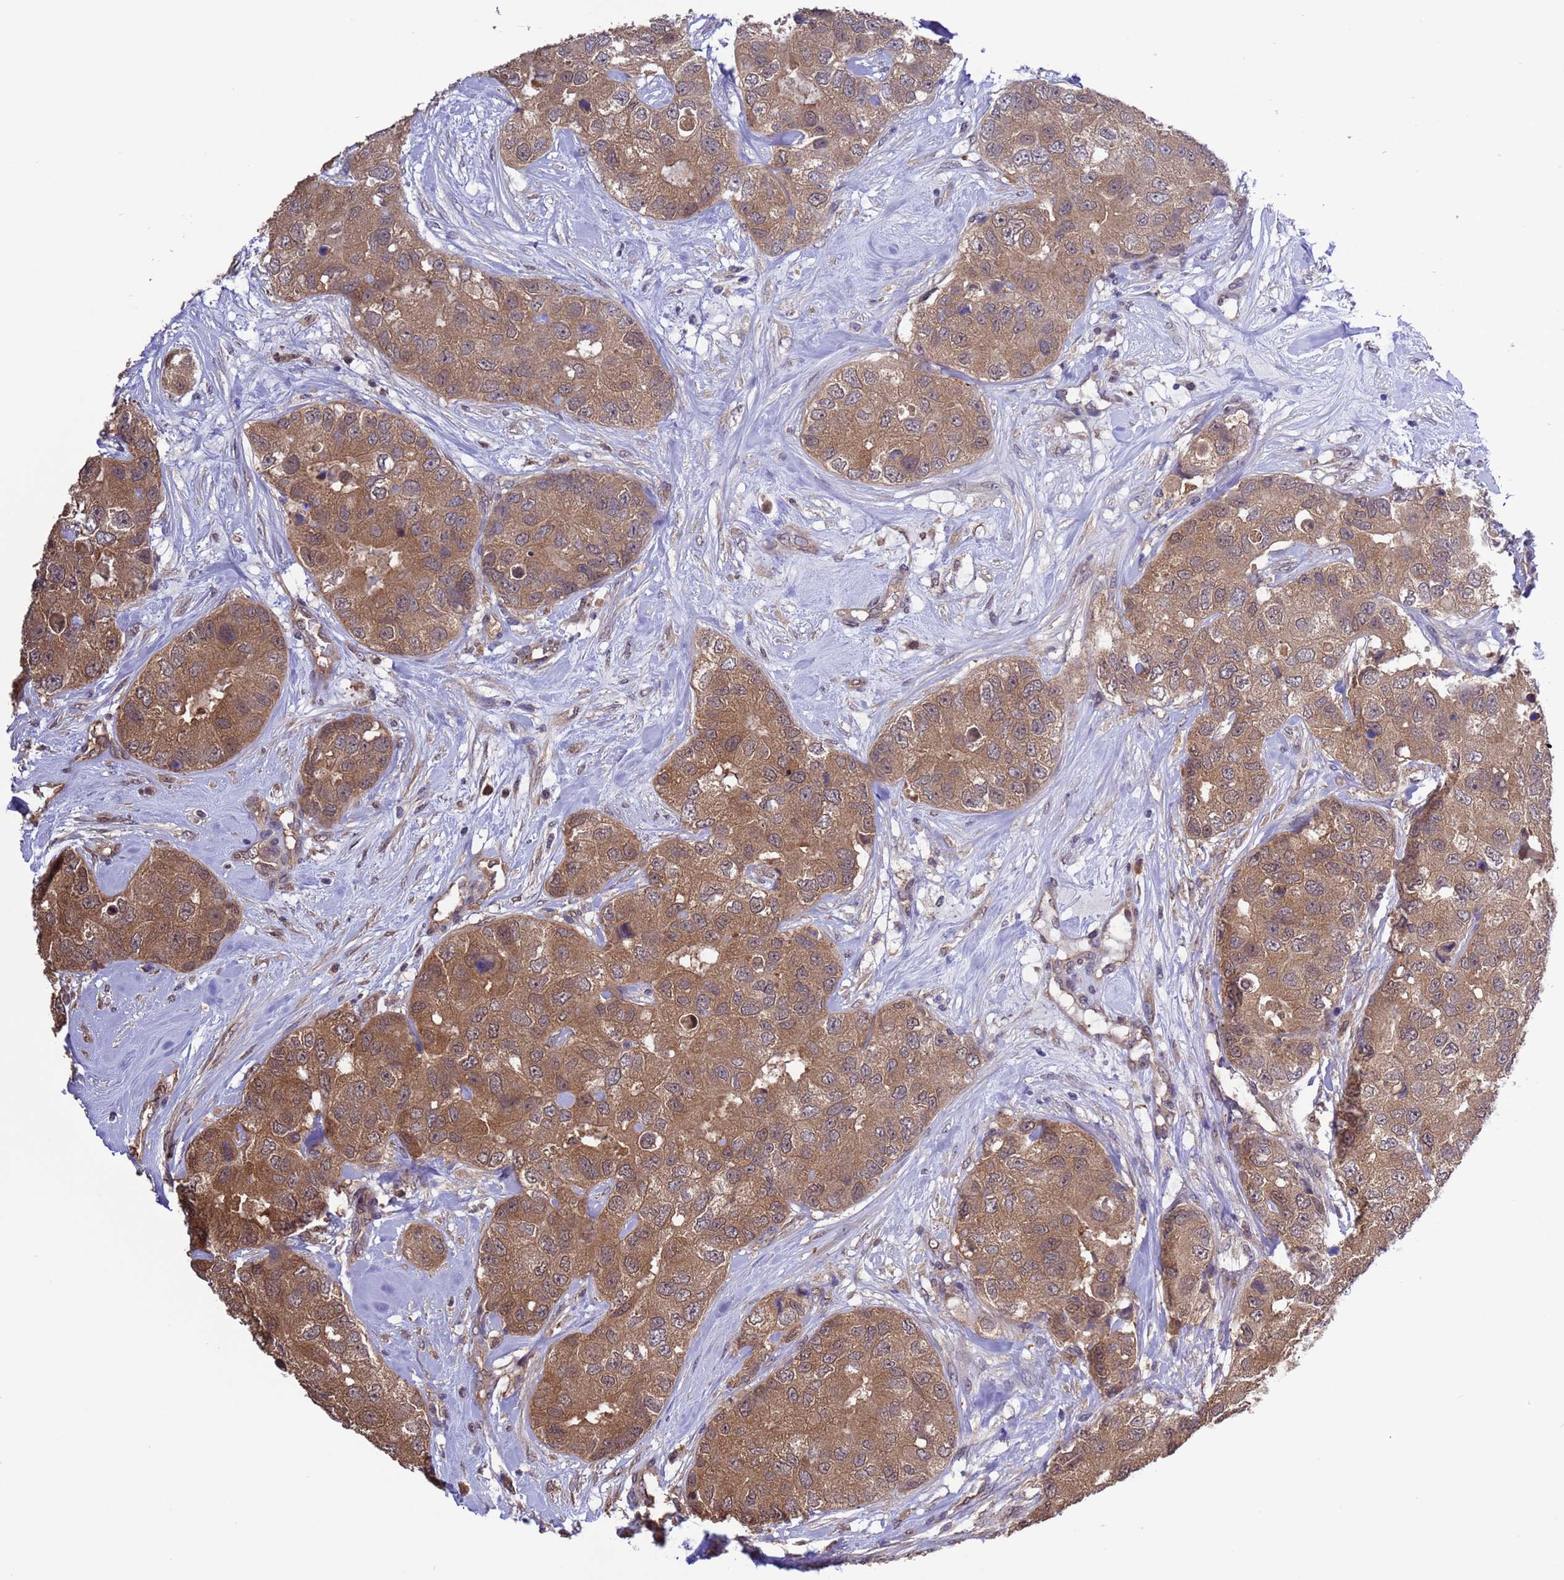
{"staining": {"intensity": "moderate", "quantity": ">75%", "location": "cytoplasmic/membranous"}, "tissue": "breast cancer", "cell_type": "Tumor cells", "image_type": "cancer", "snomed": [{"axis": "morphology", "description": "Duct carcinoma"}, {"axis": "topography", "description": "Breast"}], "caption": "Immunohistochemistry (IHC) of breast cancer exhibits medium levels of moderate cytoplasmic/membranous positivity in approximately >75% of tumor cells. The staining was performed using DAB to visualize the protein expression in brown, while the nuclei were stained in blue with hematoxylin (Magnification: 20x).", "gene": "ZFP69B", "patient": {"sex": "female", "age": 62}}